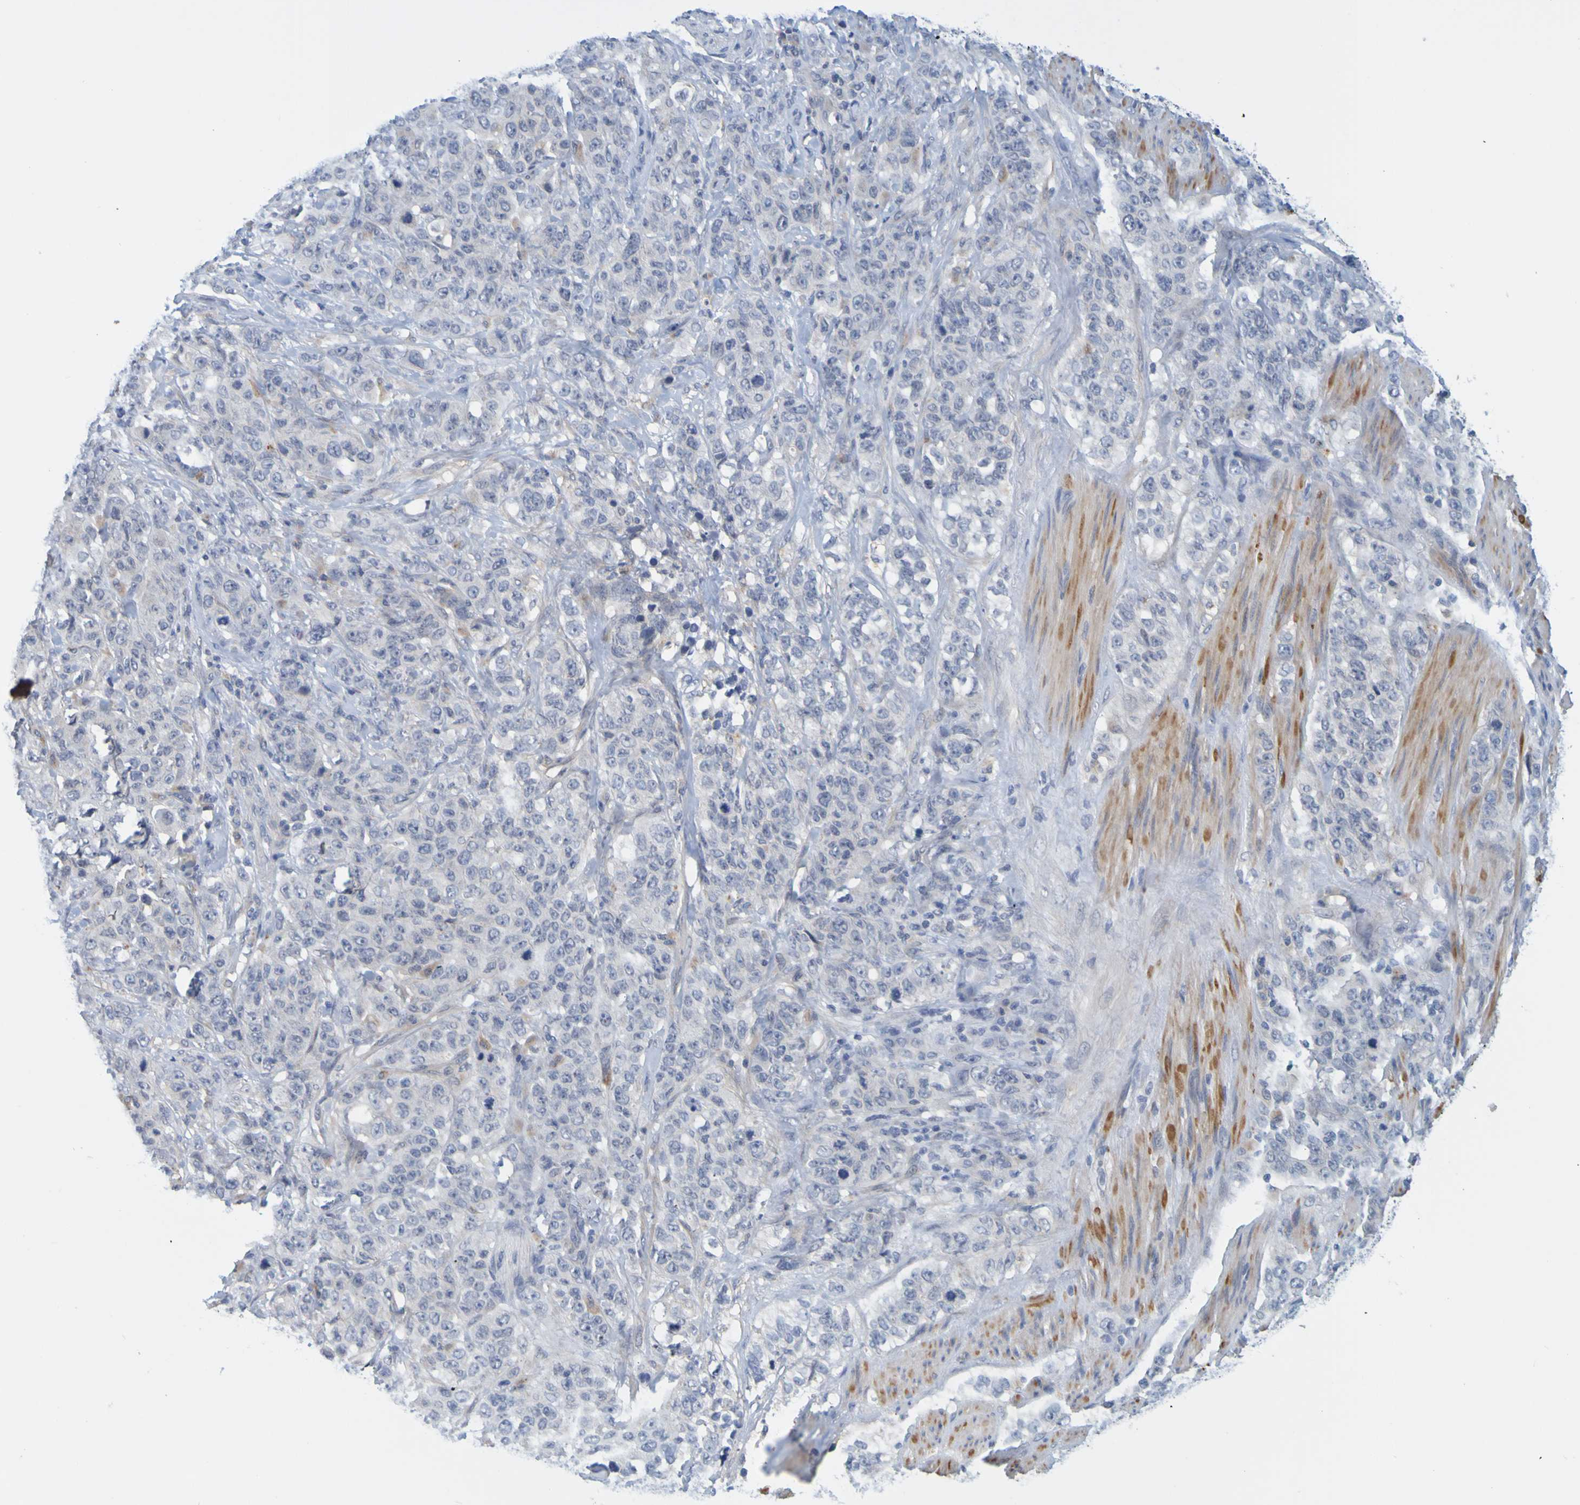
{"staining": {"intensity": "negative", "quantity": "none", "location": "none"}, "tissue": "stomach cancer", "cell_type": "Tumor cells", "image_type": "cancer", "snomed": [{"axis": "morphology", "description": "Adenocarcinoma, NOS"}, {"axis": "topography", "description": "Stomach"}], "caption": "Immunohistochemical staining of stomach adenocarcinoma demonstrates no significant staining in tumor cells.", "gene": "ENDOU", "patient": {"sex": "male", "age": 48}}